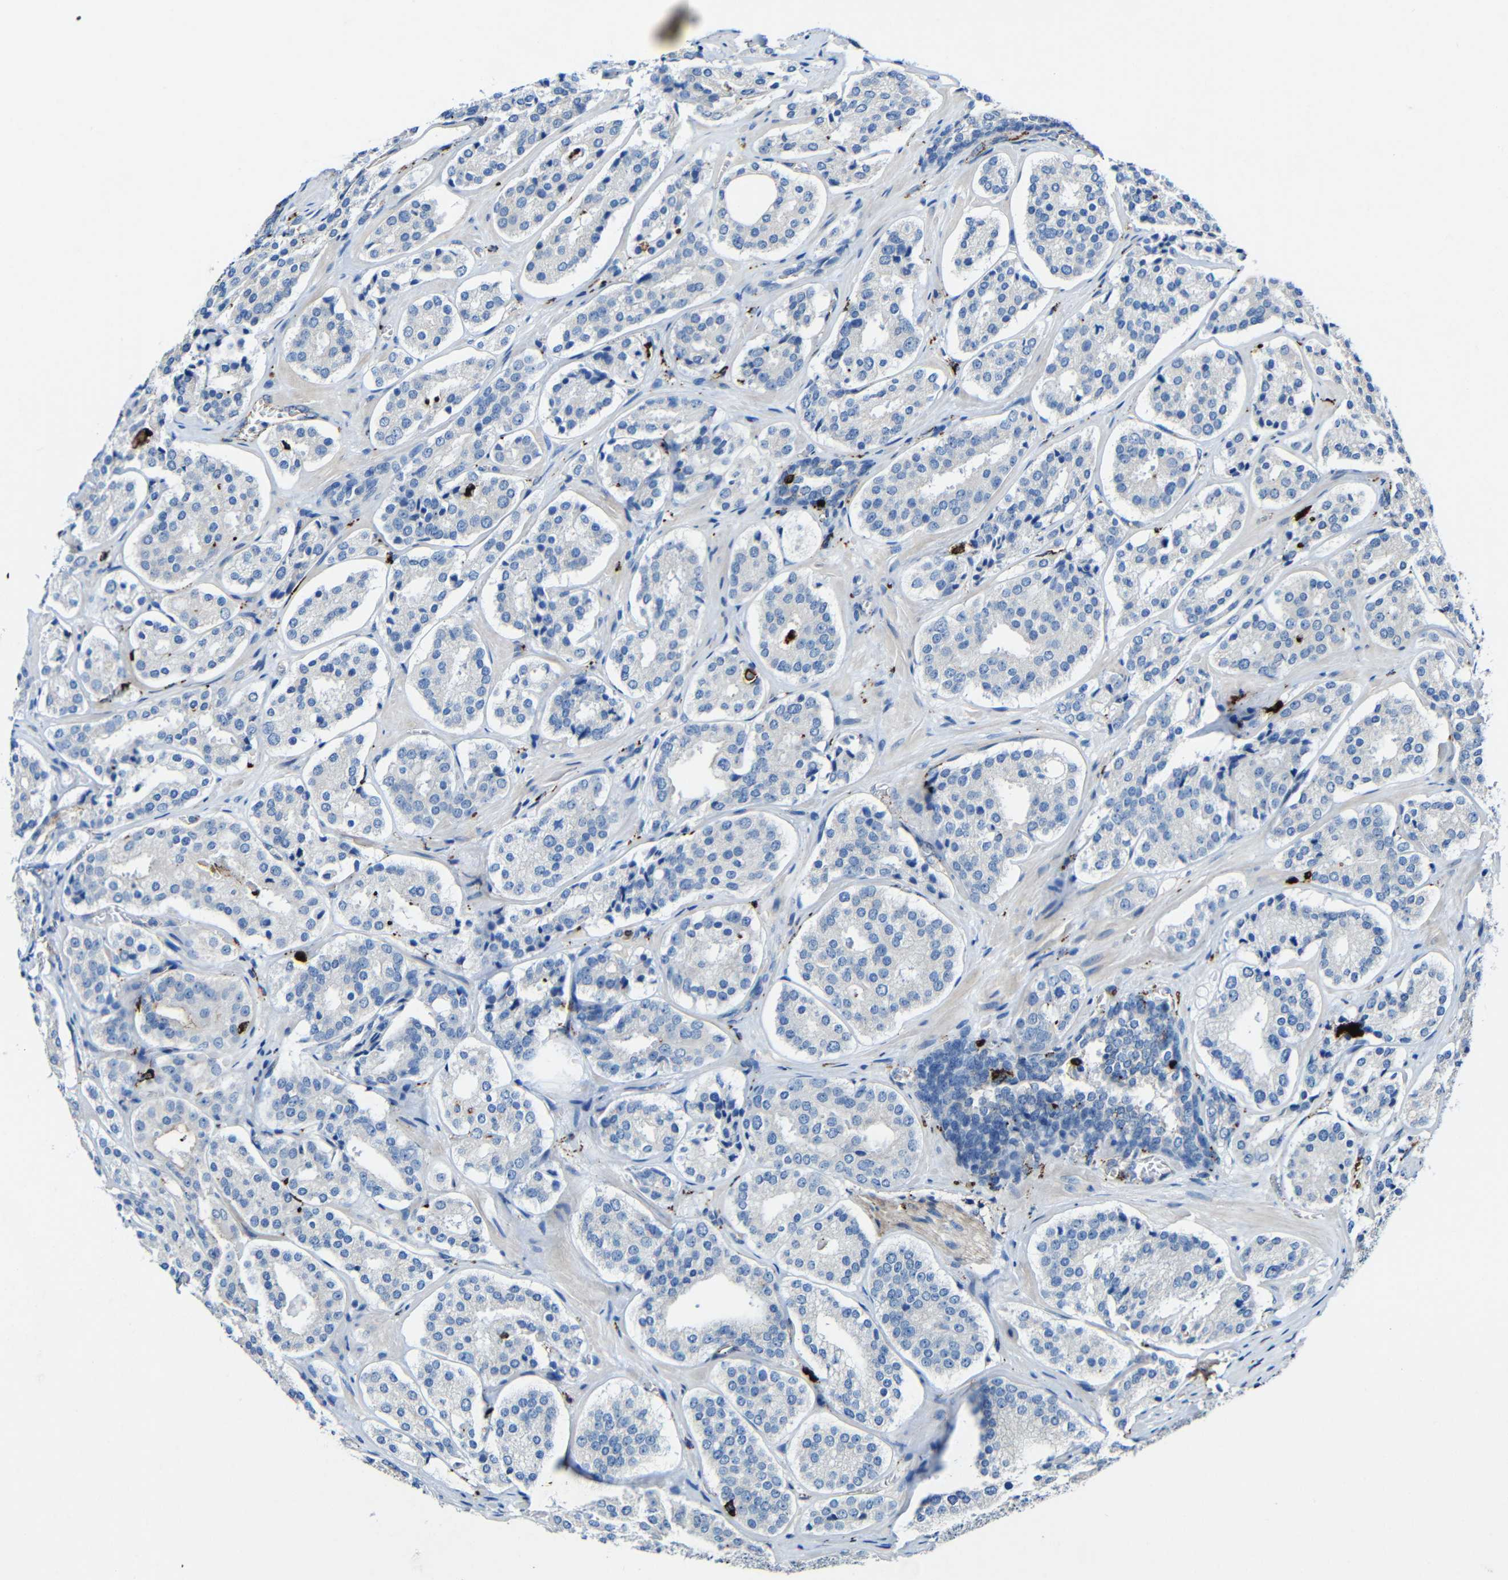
{"staining": {"intensity": "moderate", "quantity": "<25%", "location": "cytoplasmic/membranous"}, "tissue": "prostate cancer", "cell_type": "Tumor cells", "image_type": "cancer", "snomed": [{"axis": "morphology", "description": "Adenocarcinoma, High grade"}, {"axis": "topography", "description": "Prostate"}], "caption": "The immunohistochemical stain labels moderate cytoplasmic/membranous positivity in tumor cells of prostate cancer tissue. The protein is shown in brown color, while the nuclei are stained blue.", "gene": "HLA-DMA", "patient": {"sex": "male", "age": 60}}